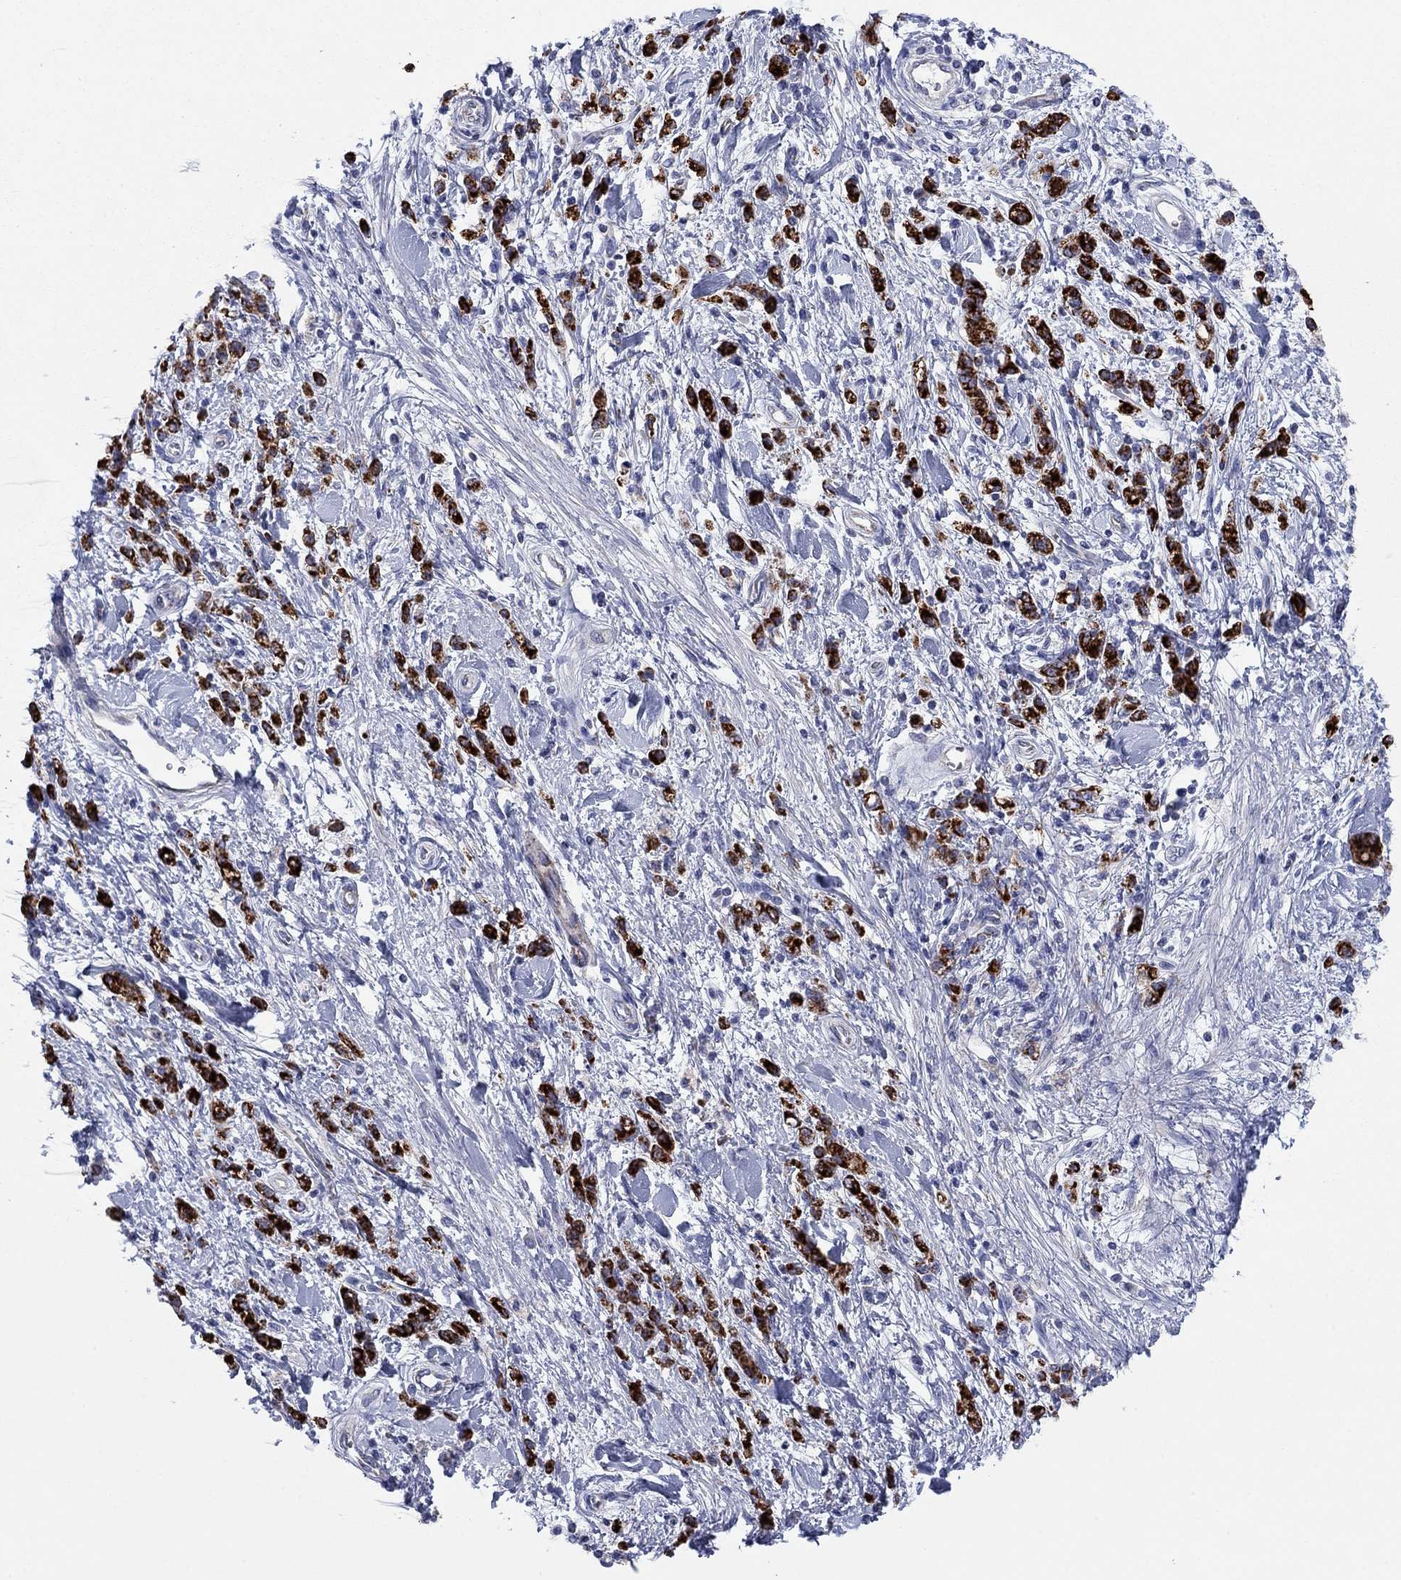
{"staining": {"intensity": "strong", "quantity": ">75%", "location": "cytoplasmic/membranous"}, "tissue": "stomach cancer", "cell_type": "Tumor cells", "image_type": "cancer", "snomed": [{"axis": "morphology", "description": "Adenocarcinoma, NOS"}, {"axis": "topography", "description": "Stomach"}], "caption": "Immunohistochemistry photomicrograph of adenocarcinoma (stomach) stained for a protein (brown), which exhibits high levels of strong cytoplasmic/membranous staining in approximately >75% of tumor cells.", "gene": "MGST3", "patient": {"sex": "male", "age": 77}}